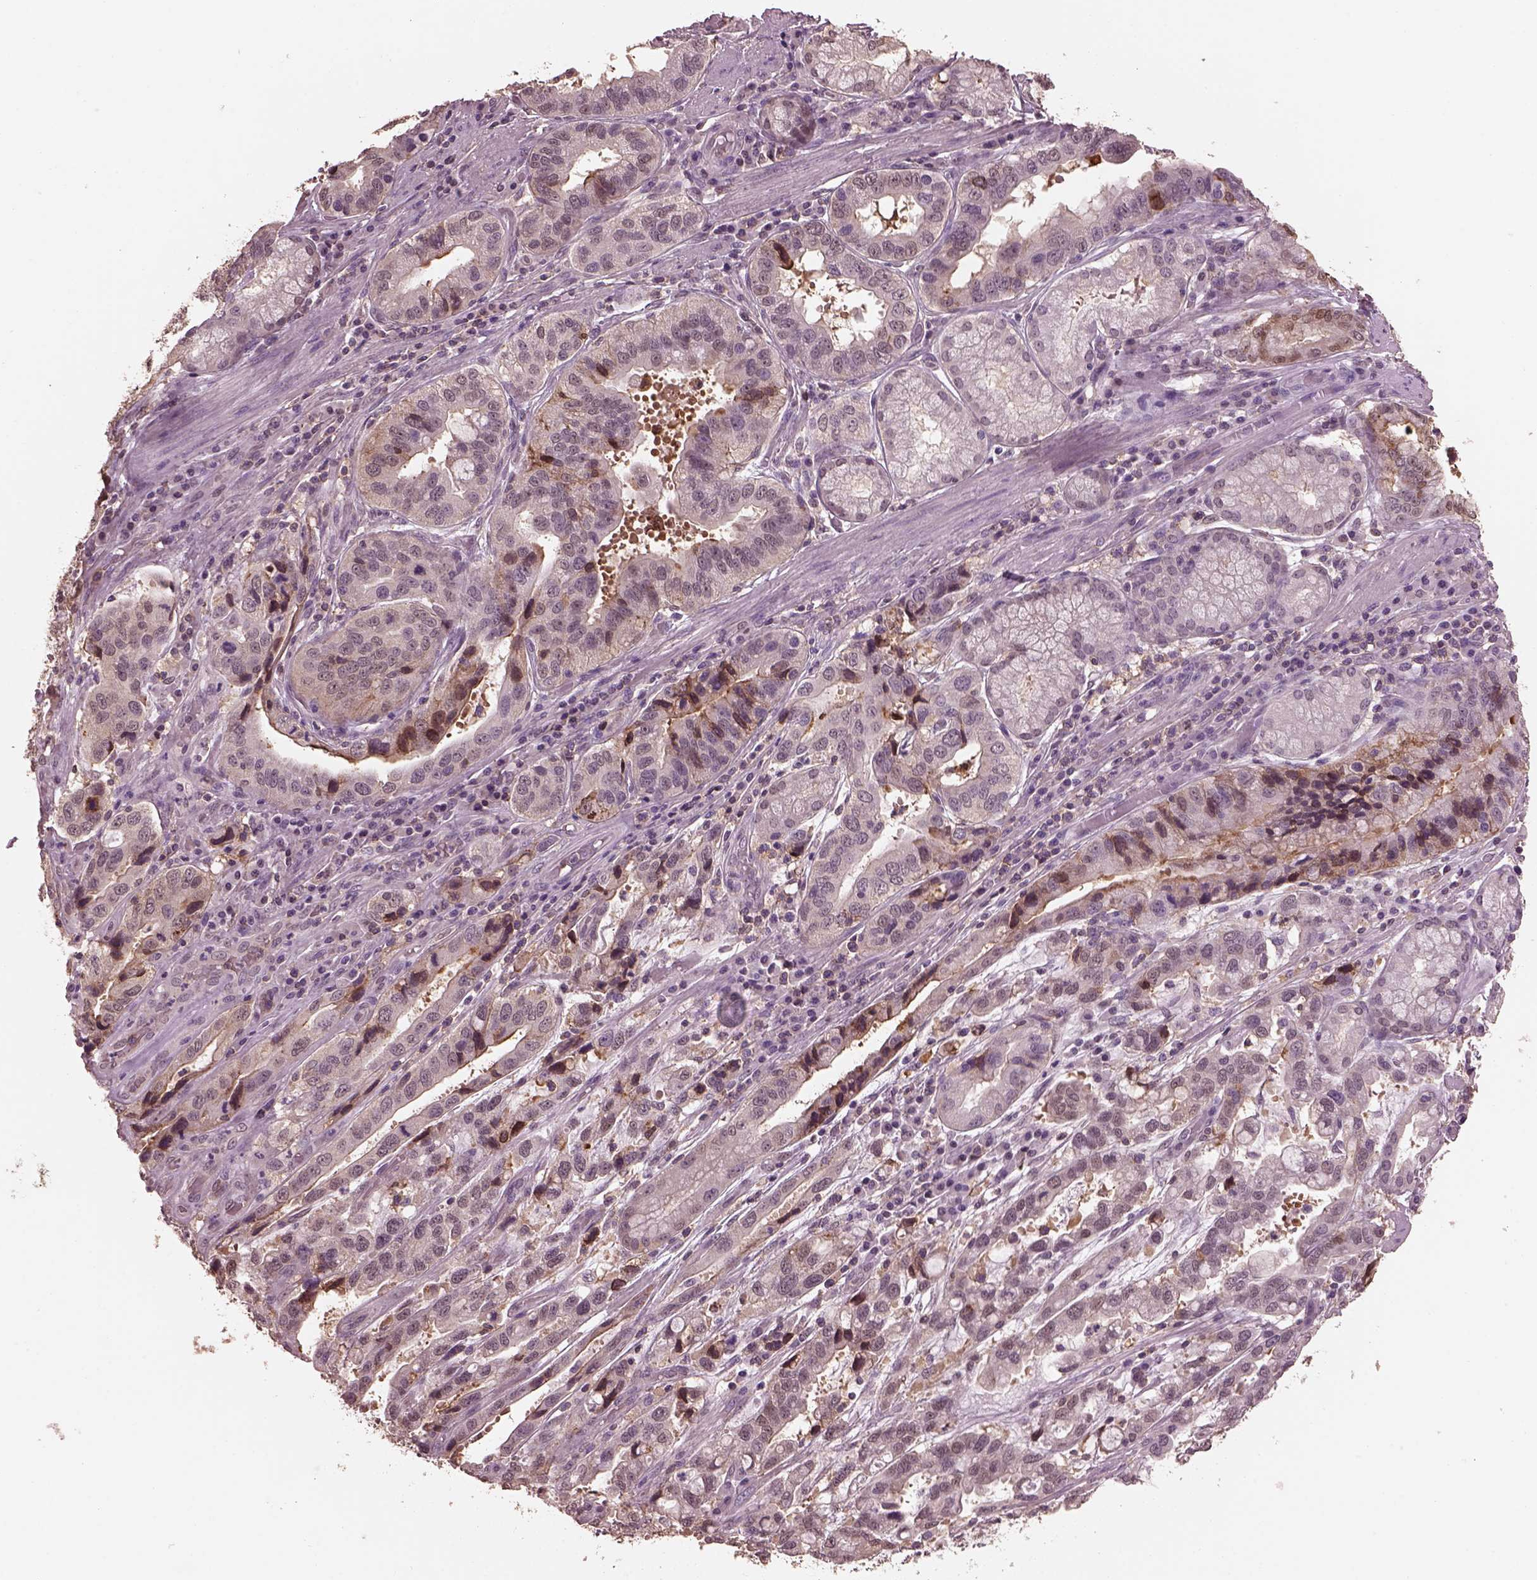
{"staining": {"intensity": "negative", "quantity": "none", "location": "none"}, "tissue": "stomach cancer", "cell_type": "Tumor cells", "image_type": "cancer", "snomed": [{"axis": "morphology", "description": "Adenocarcinoma, NOS"}, {"axis": "topography", "description": "Stomach, lower"}], "caption": "A photomicrograph of human stomach cancer (adenocarcinoma) is negative for staining in tumor cells. The staining was performed using DAB to visualize the protein expression in brown, while the nuclei were stained in blue with hematoxylin (Magnification: 20x).", "gene": "SRI", "patient": {"sex": "female", "age": 76}}